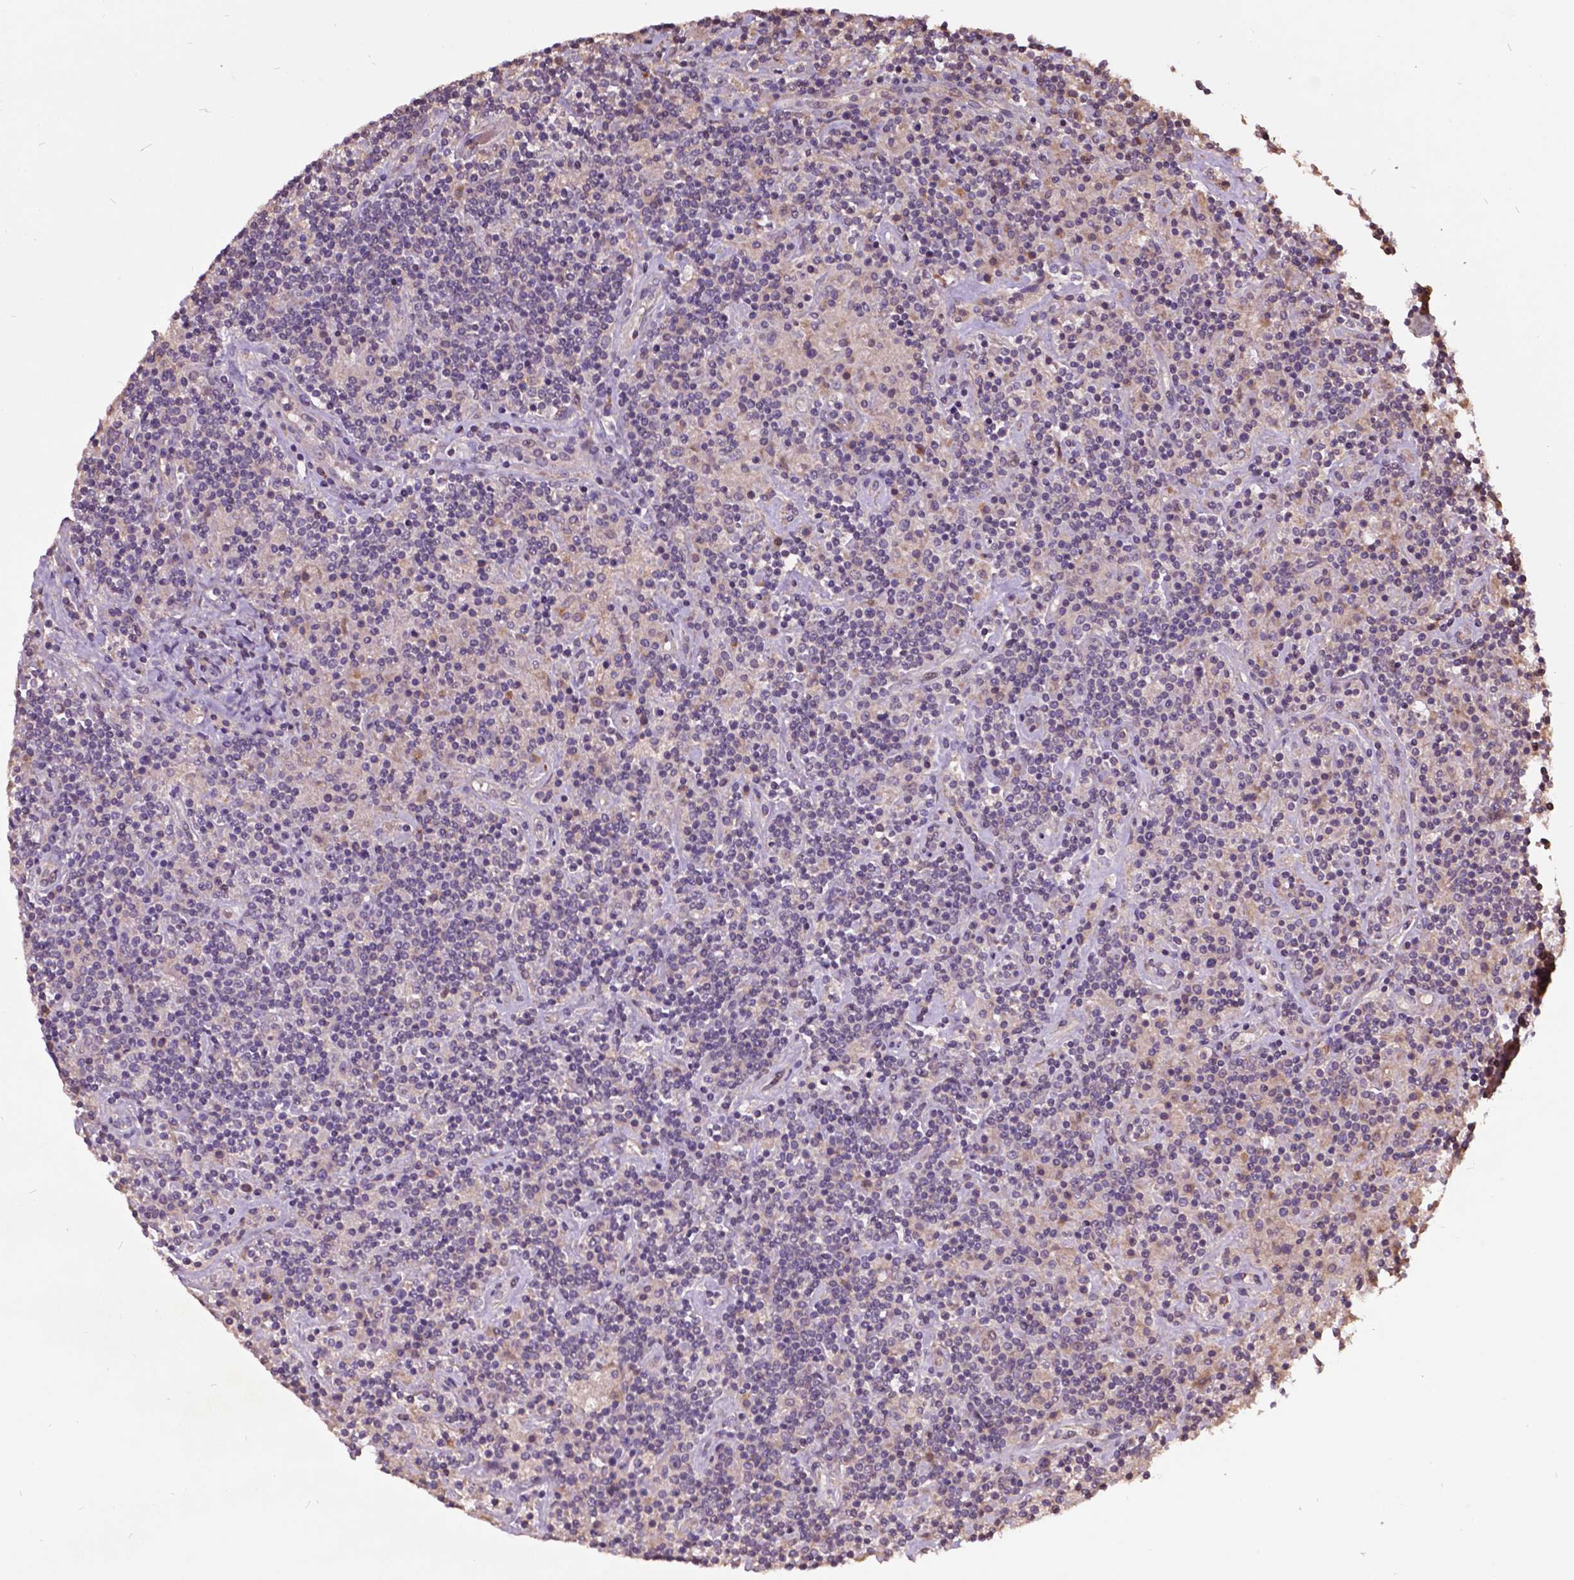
{"staining": {"intensity": "negative", "quantity": "none", "location": "none"}, "tissue": "lymphoma", "cell_type": "Tumor cells", "image_type": "cancer", "snomed": [{"axis": "morphology", "description": "Hodgkin's disease, NOS"}, {"axis": "topography", "description": "Lymph node"}], "caption": "The immunohistochemistry photomicrograph has no significant expression in tumor cells of lymphoma tissue.", "gene": "AP1S3", "patient": {"sex": "male", "age": 70}}